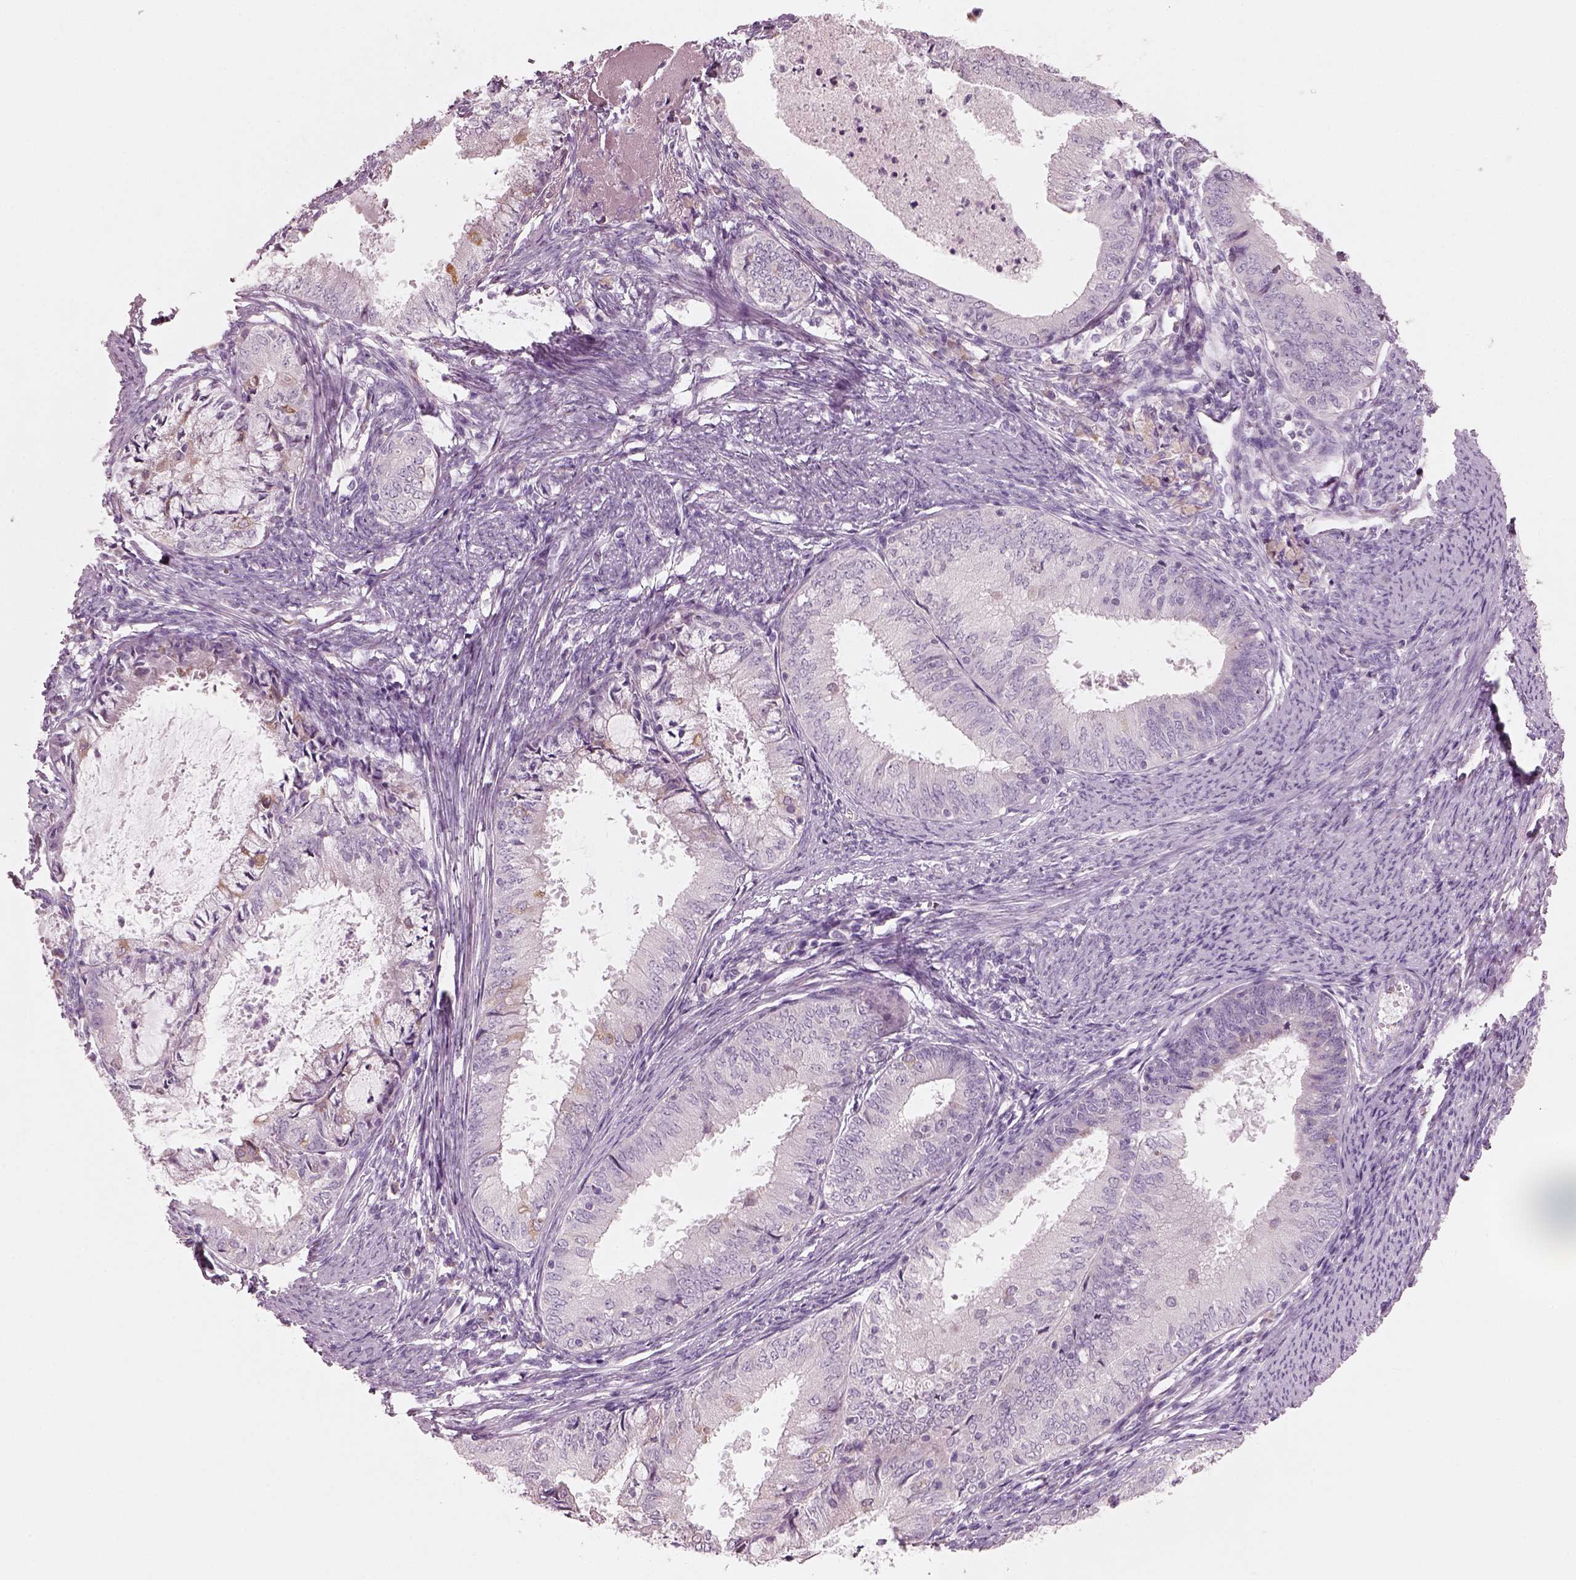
{"staining": {"intensity": "negative", "quantity": "none", "location": "none"}, "tissue": "endometrial cancer", "cell_type": "Tumor cells", "image_type": "cancer", "snomed": [{"axis": "morphology", "description": "Adenocarcinoma, NOS"}, {"axis": "topography", "description": "Endometrium"}], "caption": "DAB (3,3'-diaminobenzidine) immunohistochemical staining of endometrial cancer shows no significant positivity in tumor cells.", "gene": "SLC27A2", "patient": {"sex": "female", "age": 57}}